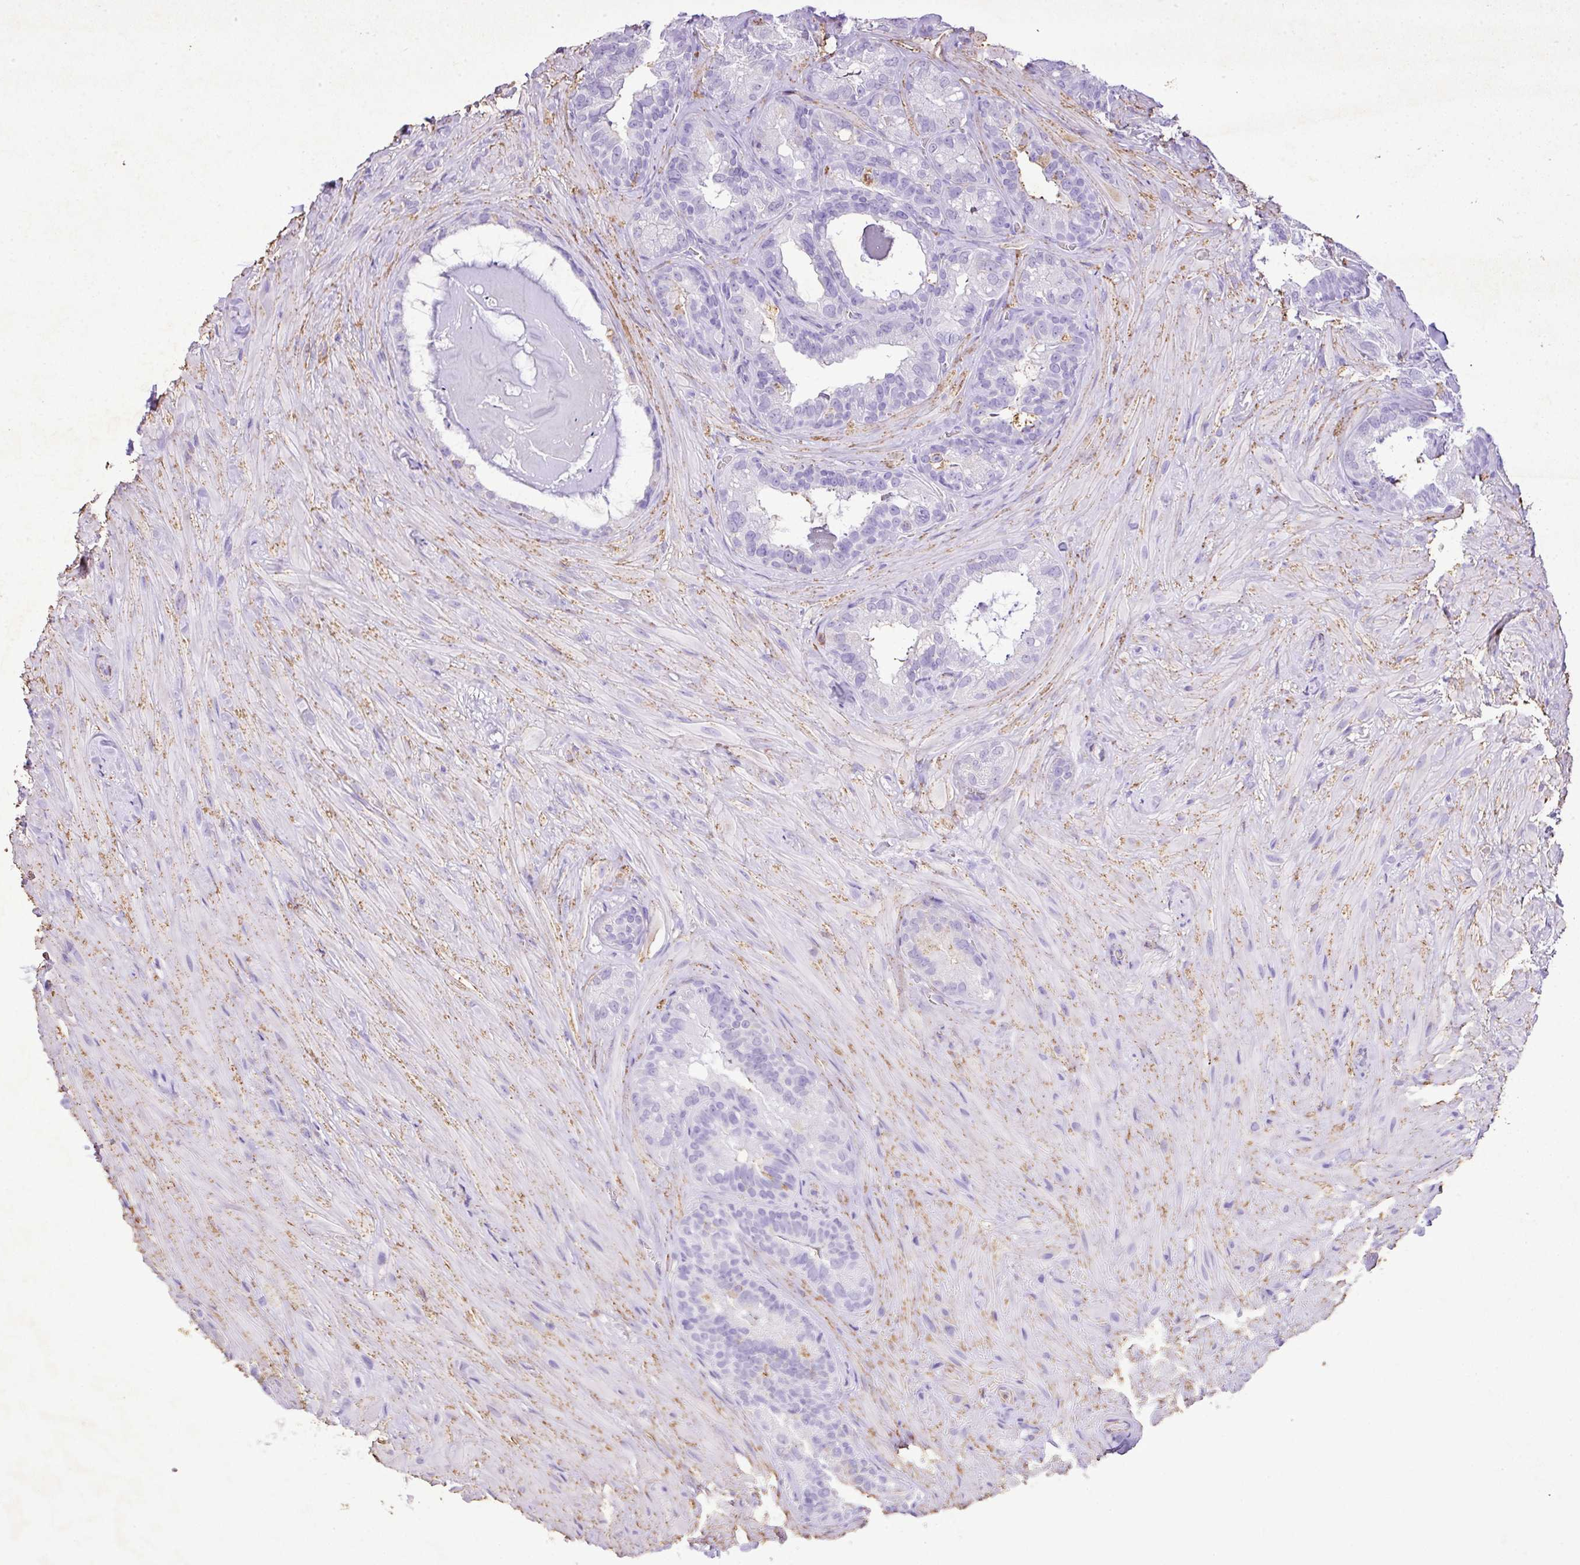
{"staining": {"intensity": "negative", "quantity": "none", "location": "none"}, "tissue": "seminal vesicle", "cell_type": "Glandular cells", "image_type": "normal", "snomed": [{"axis": "morphology", "description": "Normal tissue, NOS"}, {"axis": "topography", "description": "Seminal veicle"}], "caption": "This is a image of IHC staining of benign seminal vesicle, which shows no positivity in glandular cells.", "gene": "KCNJ11", "patient": {"sex": "male", "age": 60}}